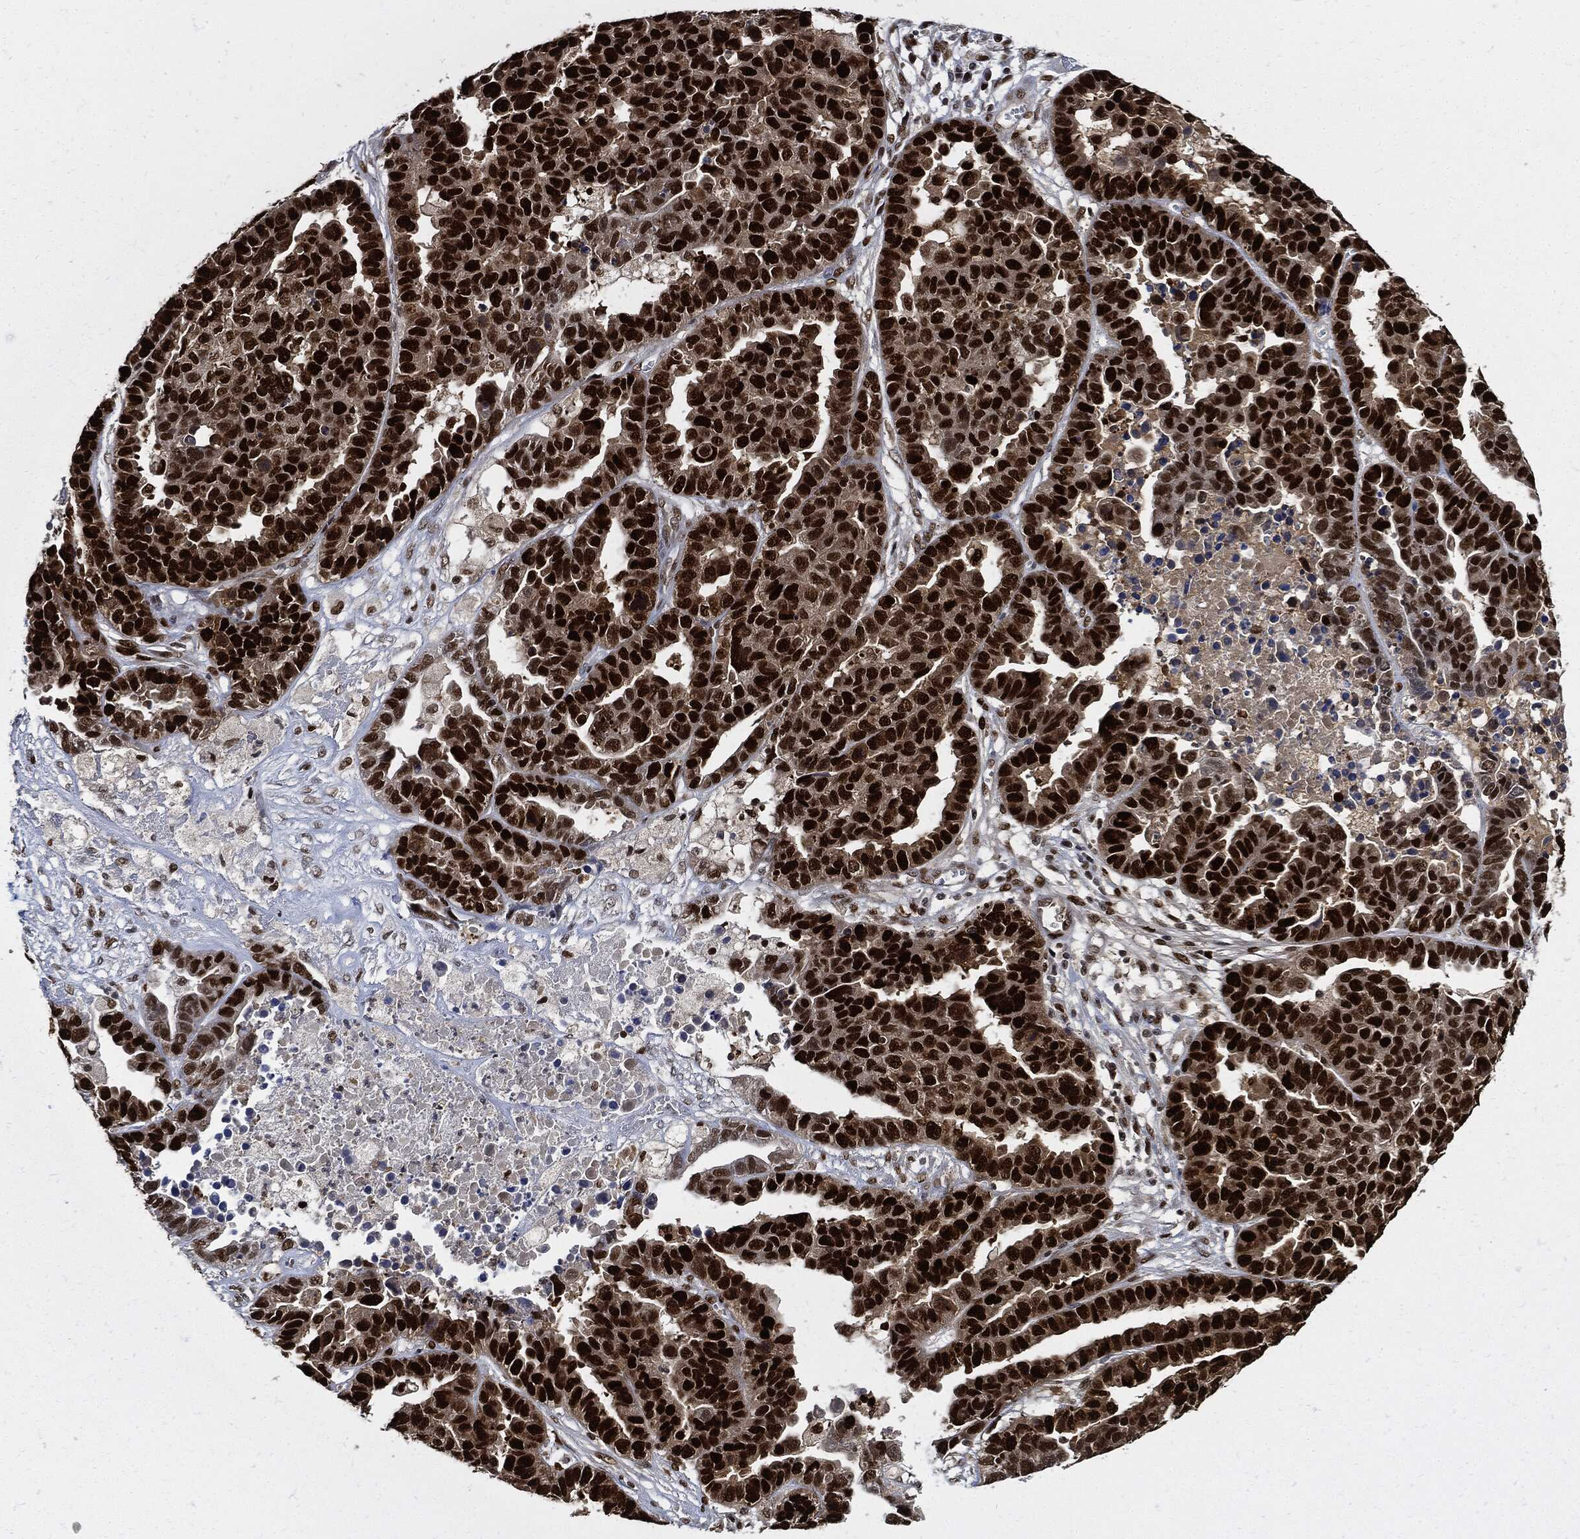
{"staining": {"intensity": "strong", "quantity": ">75%", "location": "nuclear"}, "tissue": "ovarian cancer", "cell_type": "Tumor cells", "image_type": "cancer", "snomed": [{"axis": "morphology", "description": "Cystadenocarcinoma, serous, NOS"}, {"axis": "topography", "description": "Ovary"}], "caption": "Ovarian cancer (serous cystadenocarcinoma) tissue displays strong nuclear expression in about >75% of tumor cells", "gene": "PCNA", "patient": {"sex": "female", "age": 87}}